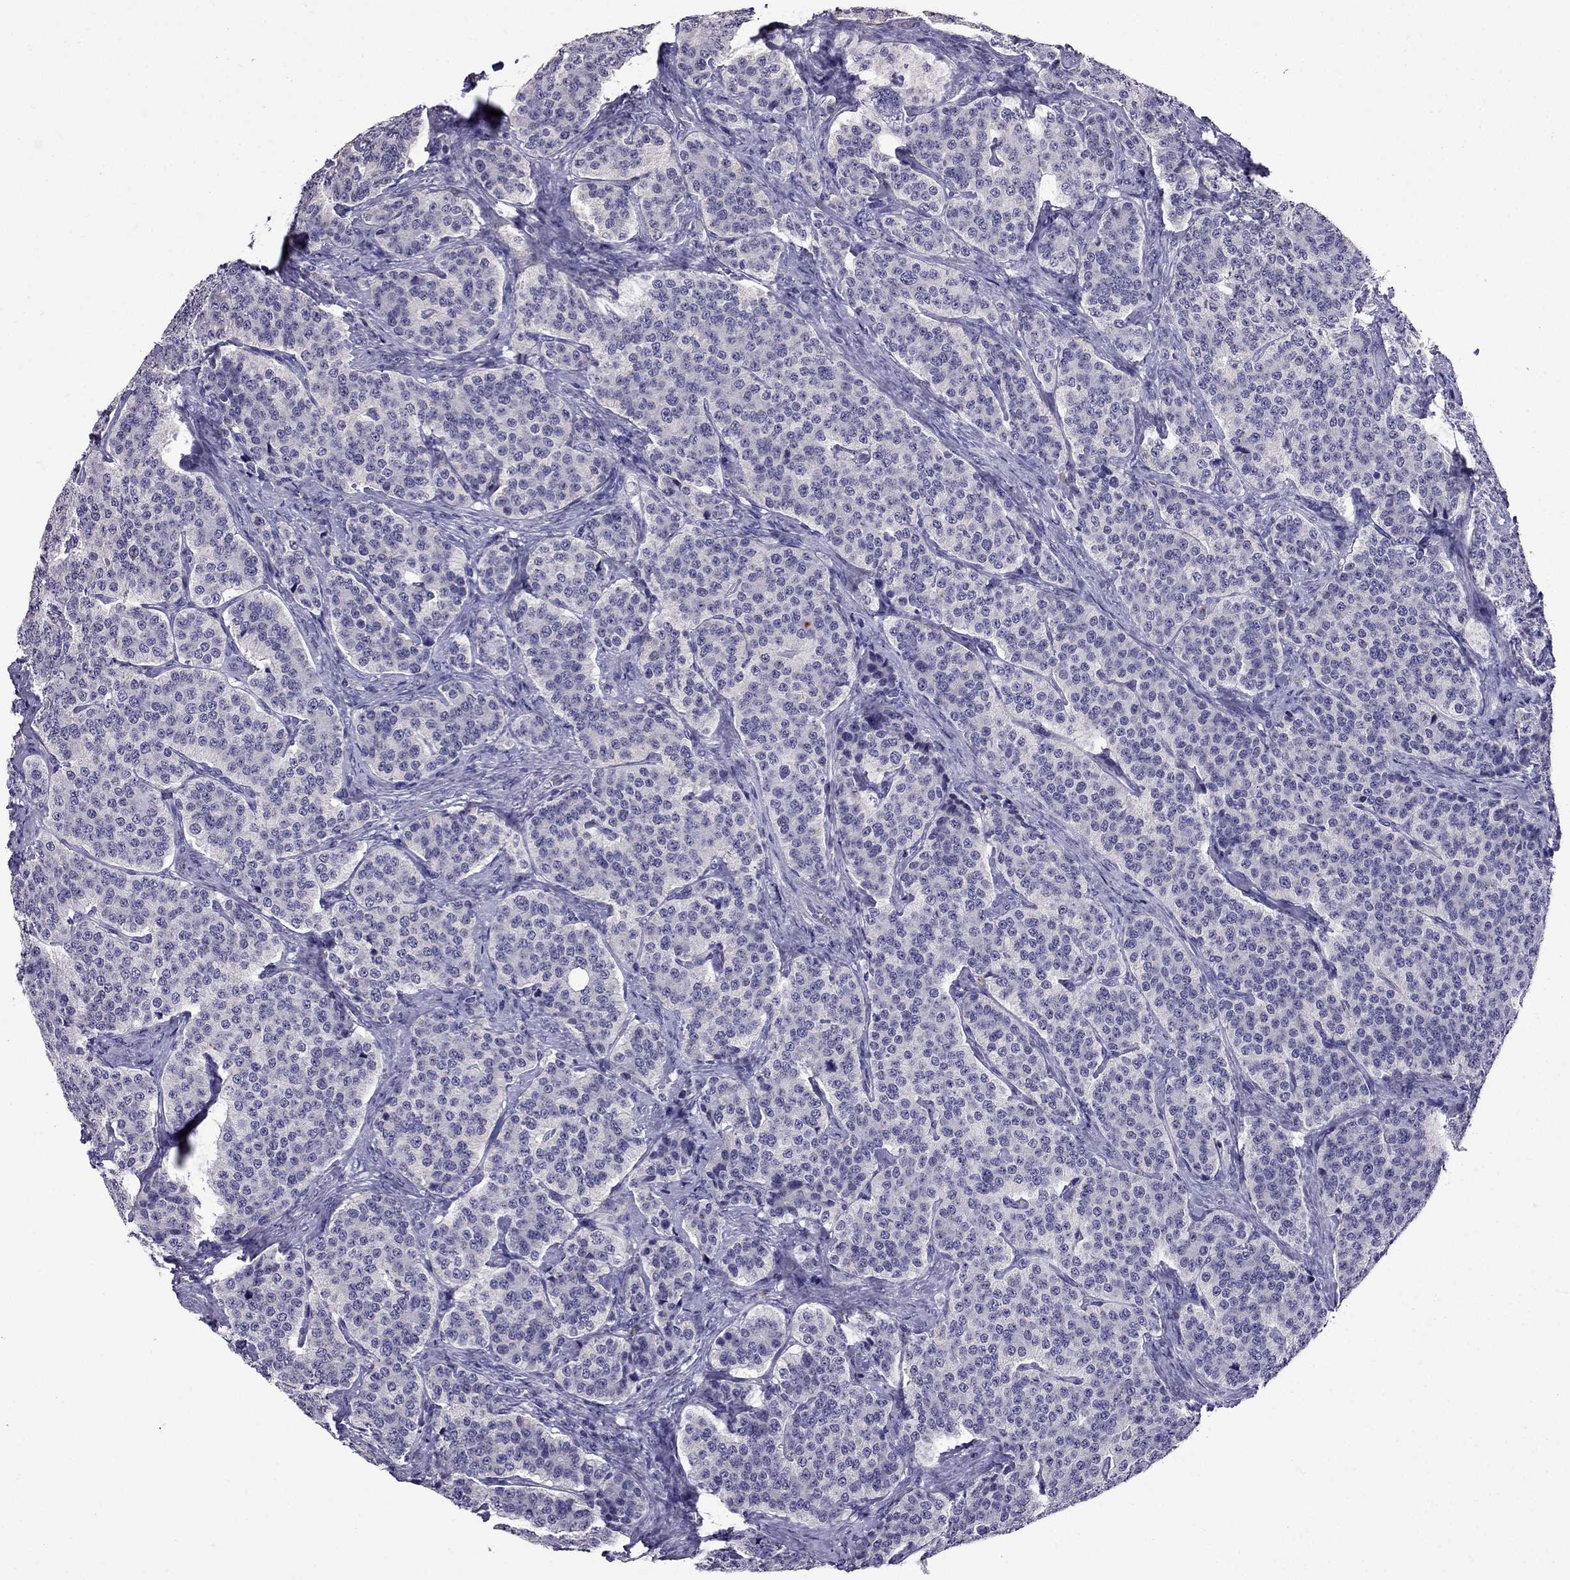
{"staining": {"intensity": "negative", "quantity": "none", "location": "none"}, "tissue": "carcinoid", "cell_type": "Tumor cells", "image_type": "cancer", "snomed": [{"axis": "morphology", "description": "Carcinoid, malignant, NOS"}, {"axis": "topography", "description": "Small intestine"}], "caption": "DAB immunohistochemical staining of human carcinoid reveals no significant positivity in tumor cells.", "gene": "OLFM4", "patient": {"sex": "female", "age": 58}}